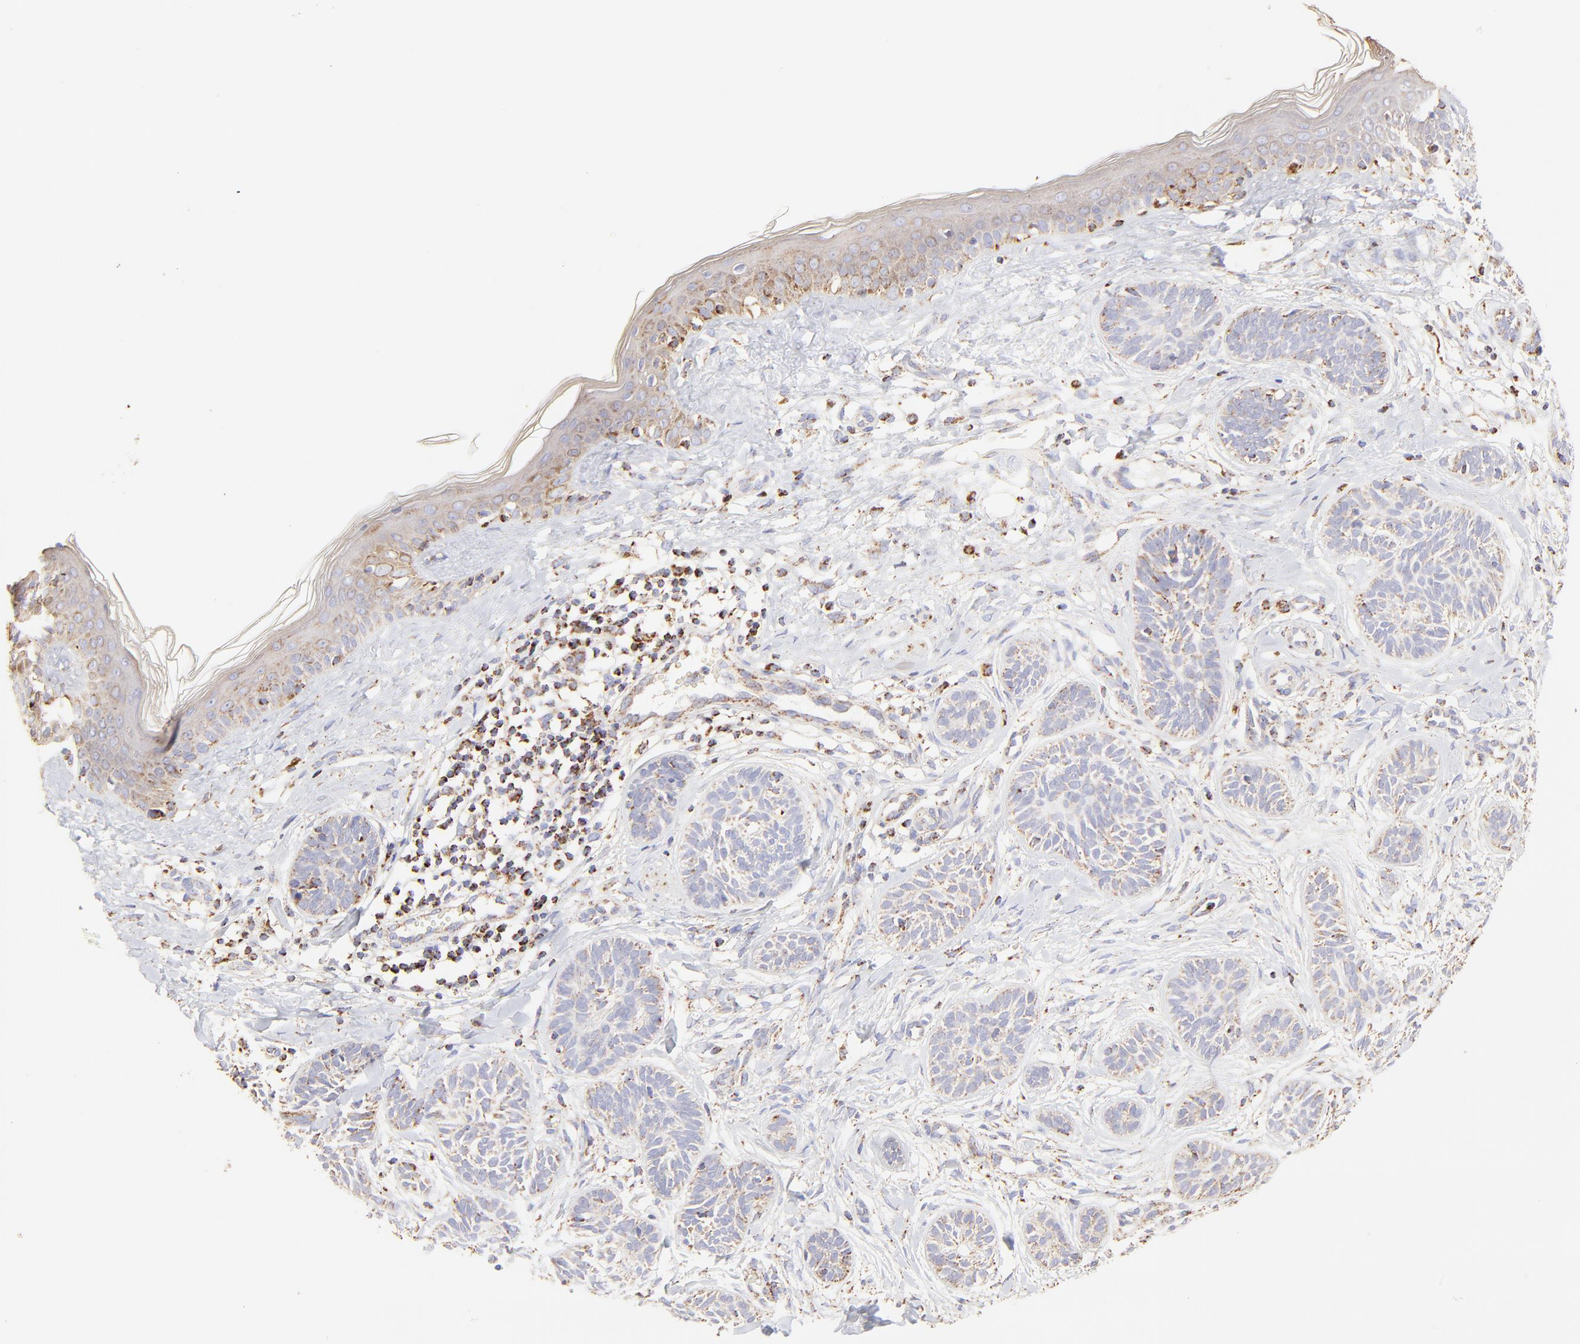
{"staining": {"intensity": "moderate", "quantity": "<25%", "location": "cytoplasmic/membranous"}, "tissue": "skin cancer", "cell_type": "Tumor cells", "image_type": "cancer", "snomed": [{"axis": "morphology", "description": "Normal tissue, NOS"}, {"axis": "morphology", "description": "Basal cell carcinoma"}, {"axis": "topography", "description": "Skin"}], "caption": "High-power microscopy captured an IHC micrograph of basal cell carcinoma (skin), revealing moderate cytoplasmic/membranous positivity in approximately <25% of tumor cells. (IHC, brightfield microscopy, high magnification).", "gene": "ECH1", "patient": {"sex": "male", "age": 63}}